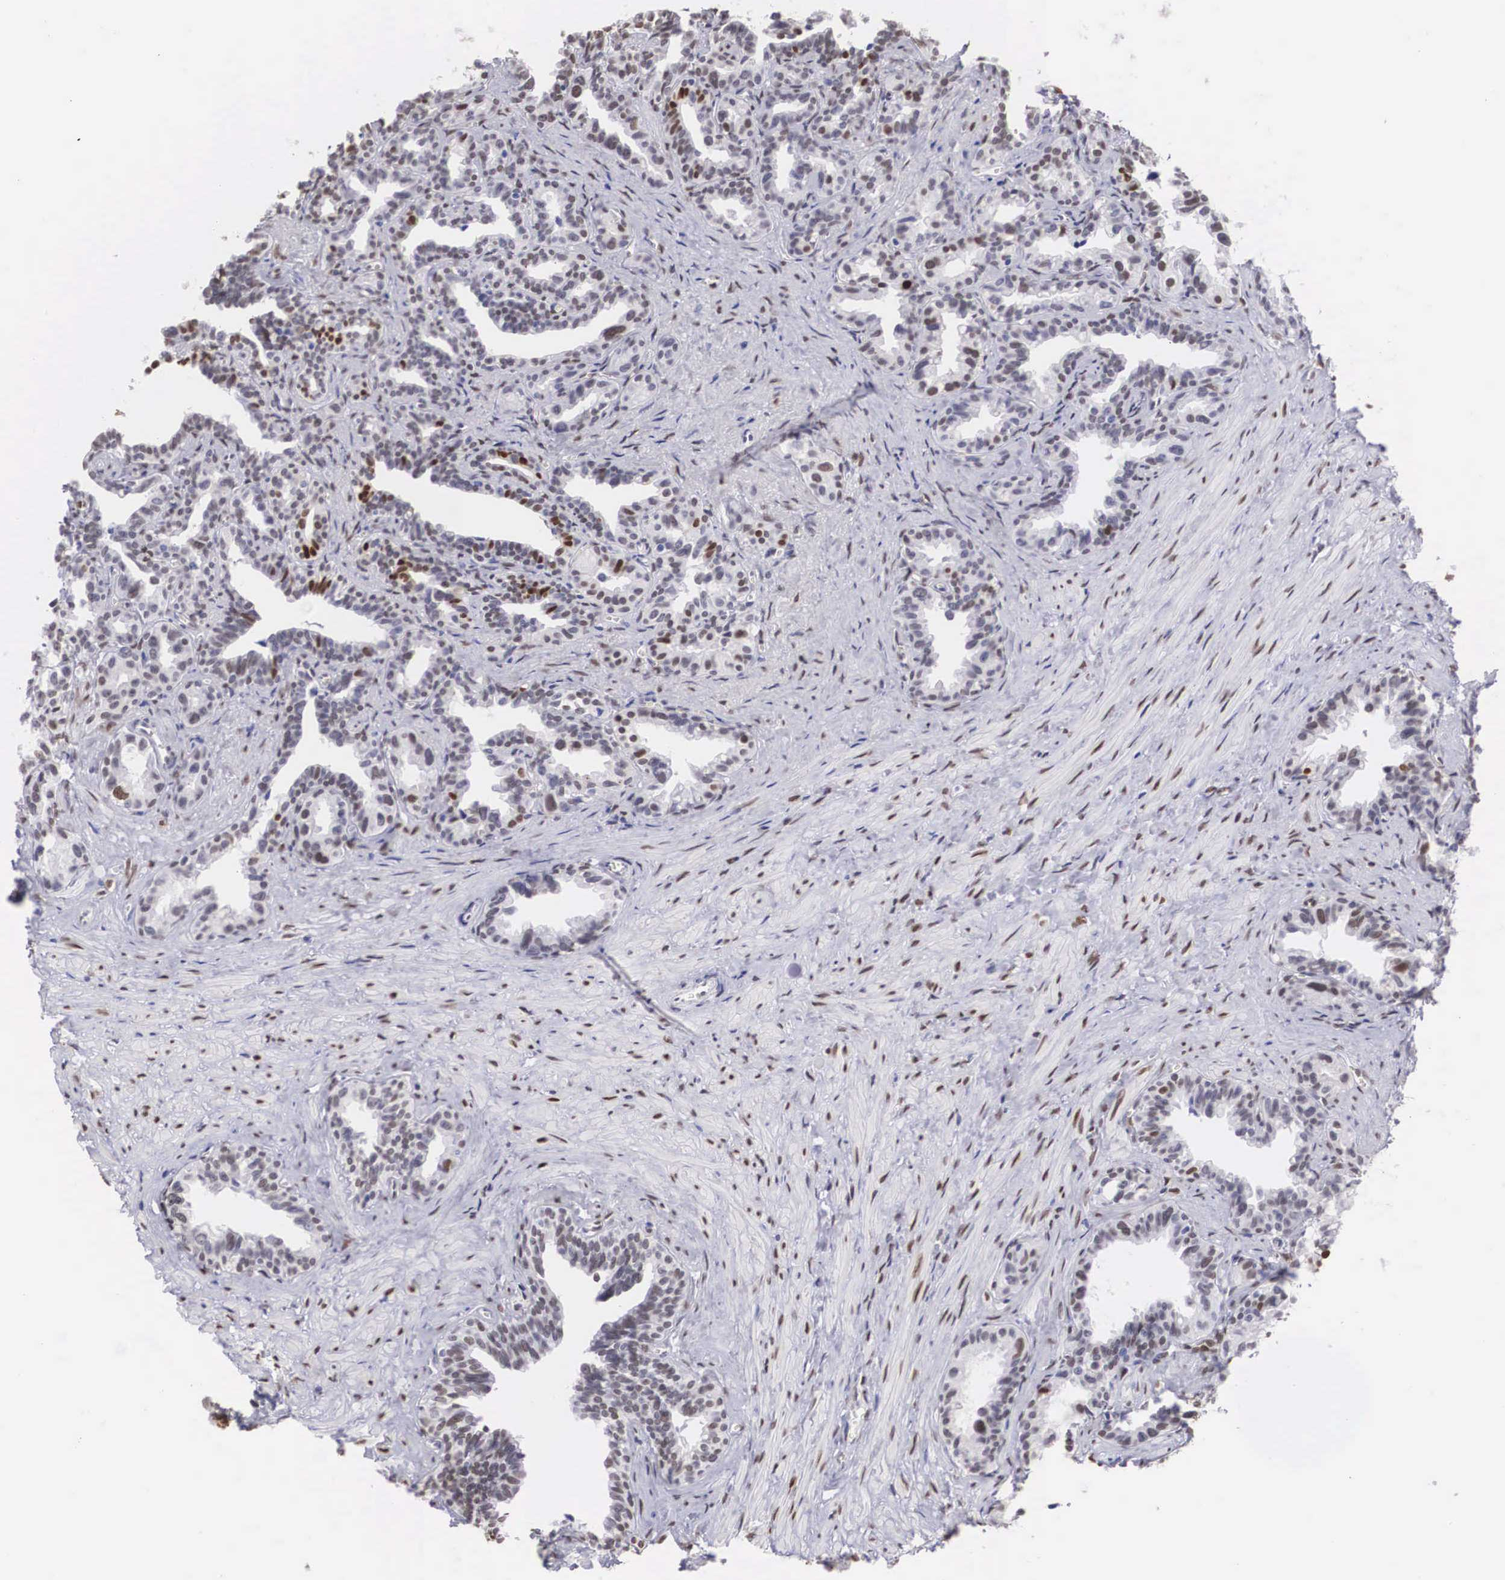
{"staining": {"intensity": "moderate", "quantity": "<25%", "location": "nuclear"}, "tissue": "seminal vesicle", "cell_type": "Glandular cells", "image_type": "normal", "snomed": [{"axis": "morphology", "description": "Normal tissue, NOS"}, {"axis": "topography", "description": "Seminal veicle"}], "caption": "A low amount of moderate nuclear positivity is identified in approximately <25% of glandular cells in normal seminal vesicle.", "gene": "HMGN5", "patient": {"sex": "male", "age": 60}}